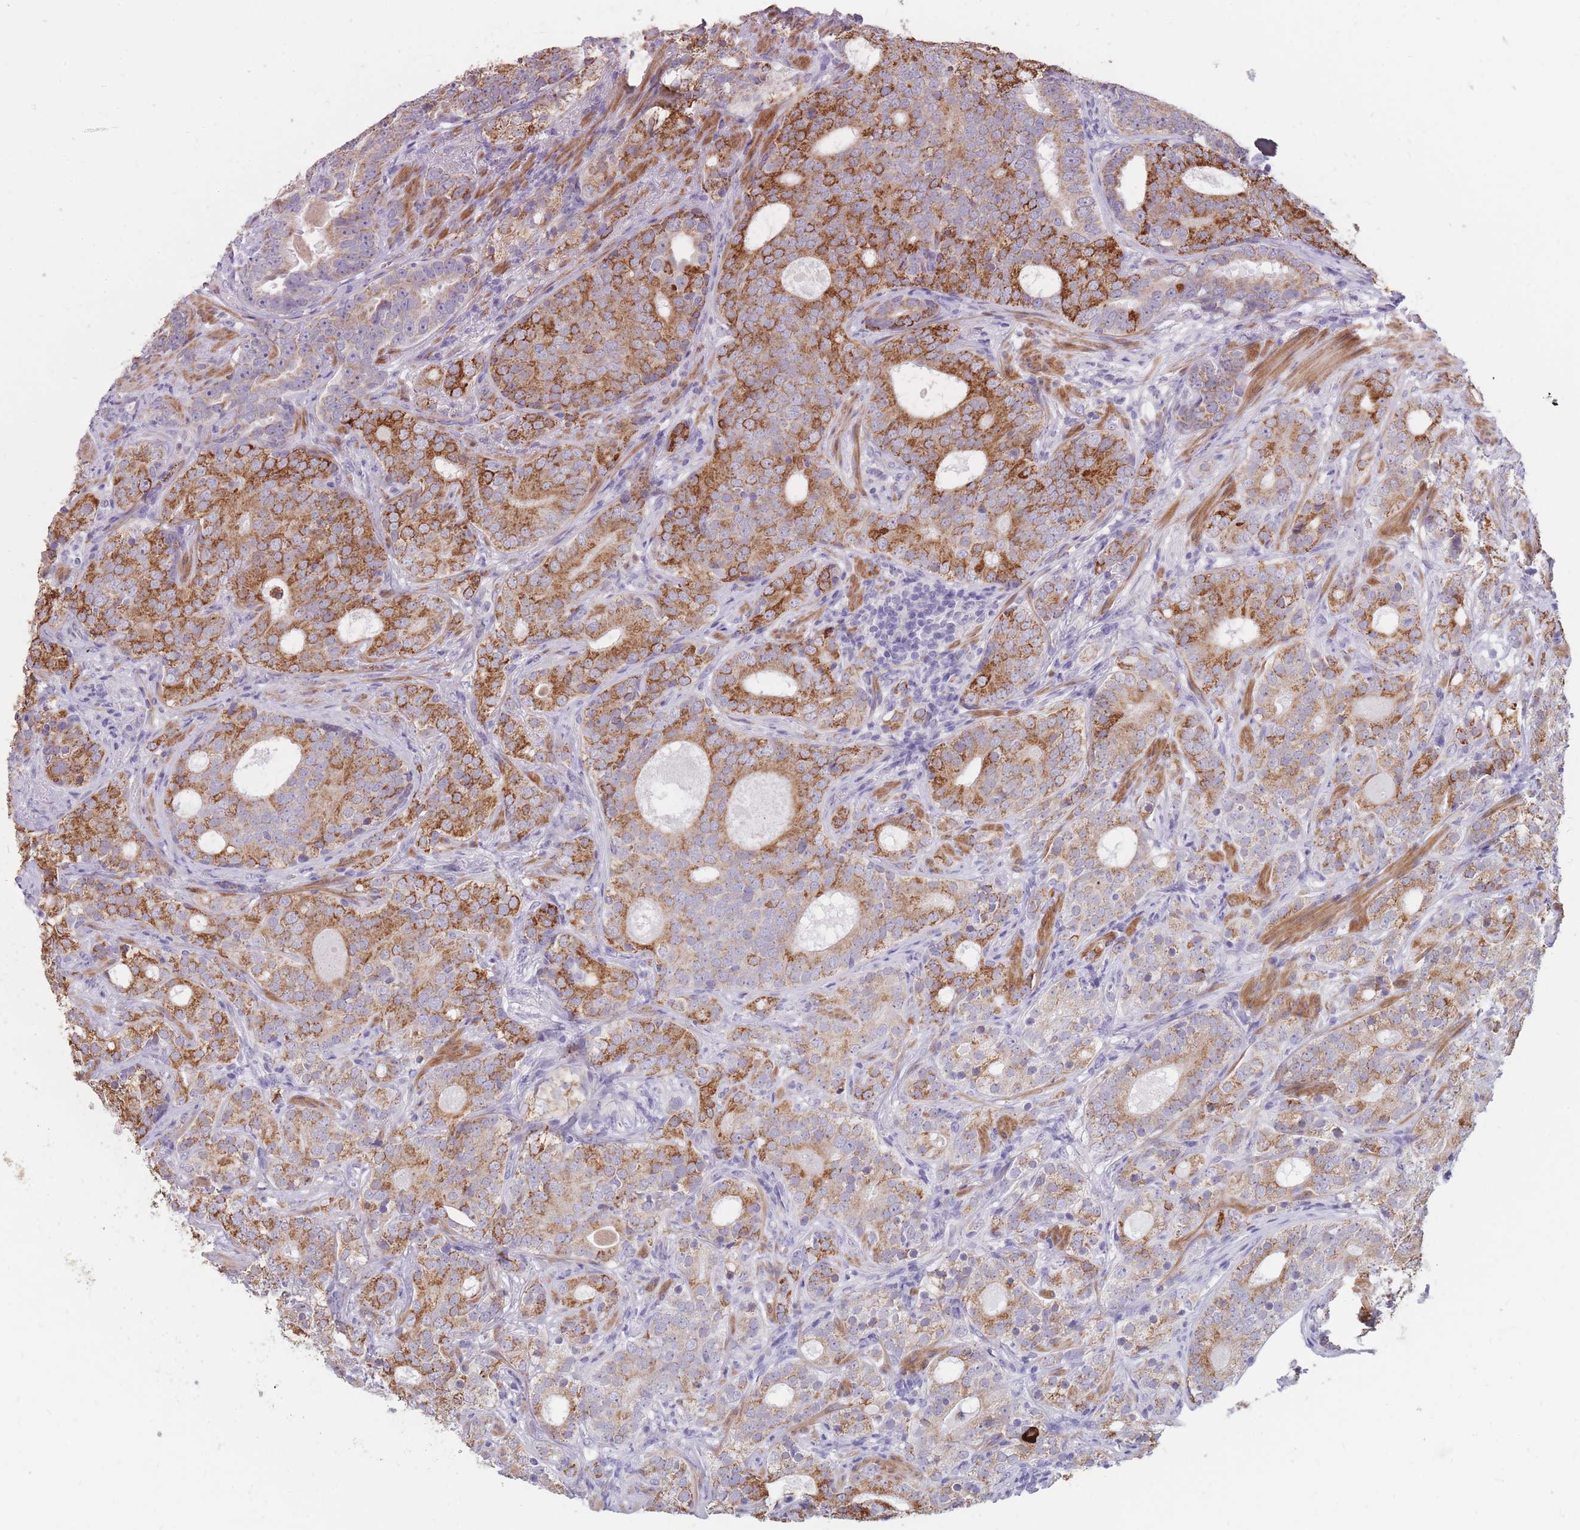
{"staining": {"intensity": "moderate", "quantity": ">75%", "location": "cytoplasmic/membranous"}, "tissue": "prostate cancer", "cell_type": "Tumor cells", "image_type": "cancer", "snomed": [{"axis": "morphology", "description": "Adenocarcinoma, High grade"}, {"axis": "topography", "description": "Prostate"}], "caption": "An image of human prostate cancer (adenocarcinoma (high-grade)) stained for a protein shows moderate cytoplasmic/membranous brown staining in tumor cells. (DAB = brown stain, brightfield microscopy at high magnification).", "gene": "RNF170", "patient": {"sex": "male", "age": 64}}